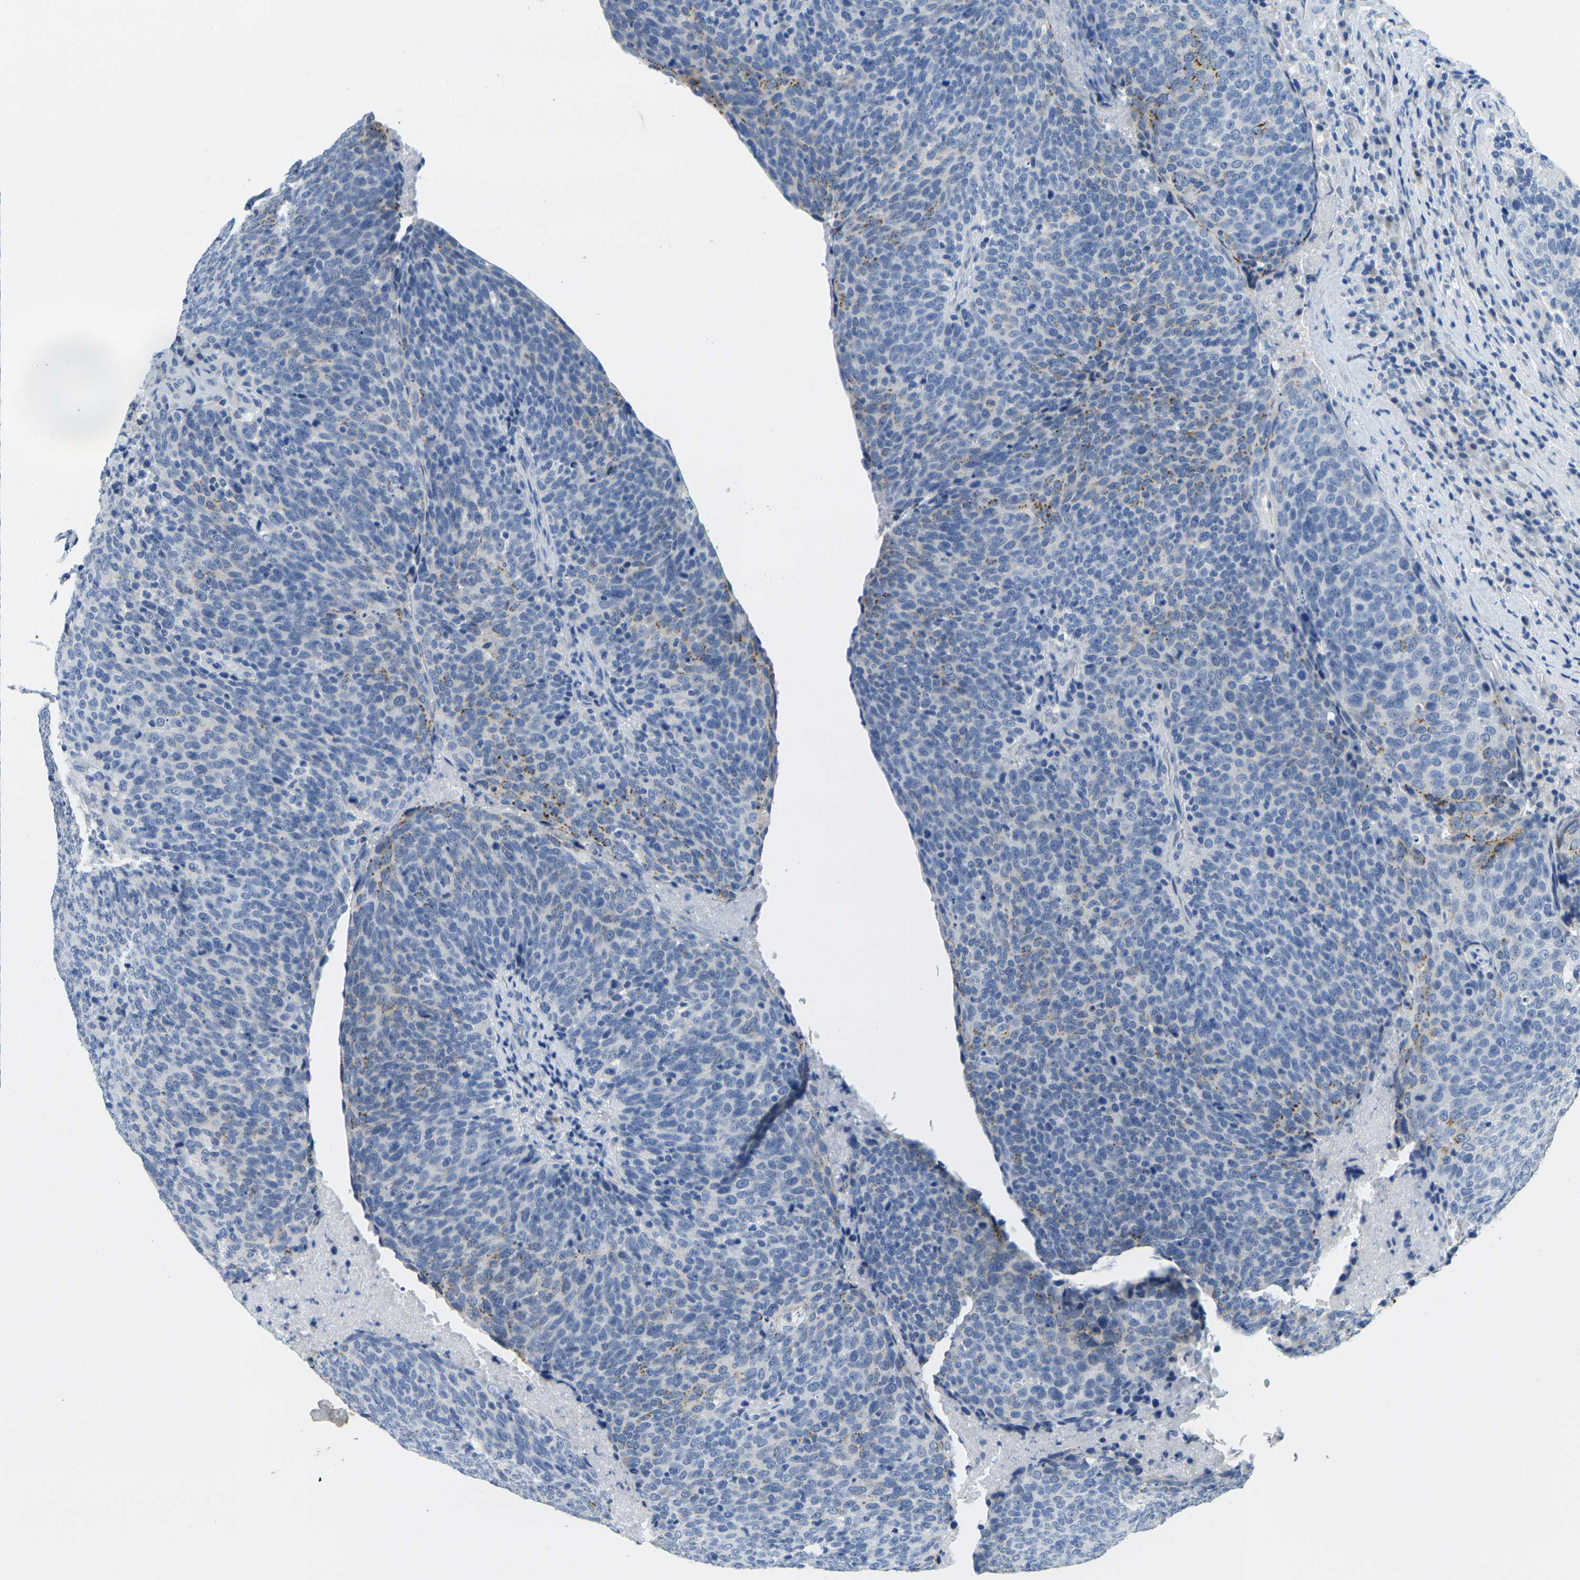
{"staining": {"intensity": "moderate", "quantity": "<25%", "location": "cytoplasmic/membranous"}, "tissue": "head and neck cancer", "cell_type": "Tumor cells", "image_type": "cancer", "snomed": [{"axis": "morphology", "description": "Squamous cell carcinoma, NOS"}, {"axis": "morphology", "description": "Squamous cell carcinoma, metastatic, NOS"}, {"axis": "topography", "description": "Lymph node"}, {"axis": "topography", "description": "Head-Neck"}], "caption": "An image of human metastatic squamous cell carcinoma (head and neck) stained for a protein shows moderate cytoplasmic/membranous brown staining in tumor cells.", "gene": "FAM3D", "patient": {"sex": "male", "age": 62}}